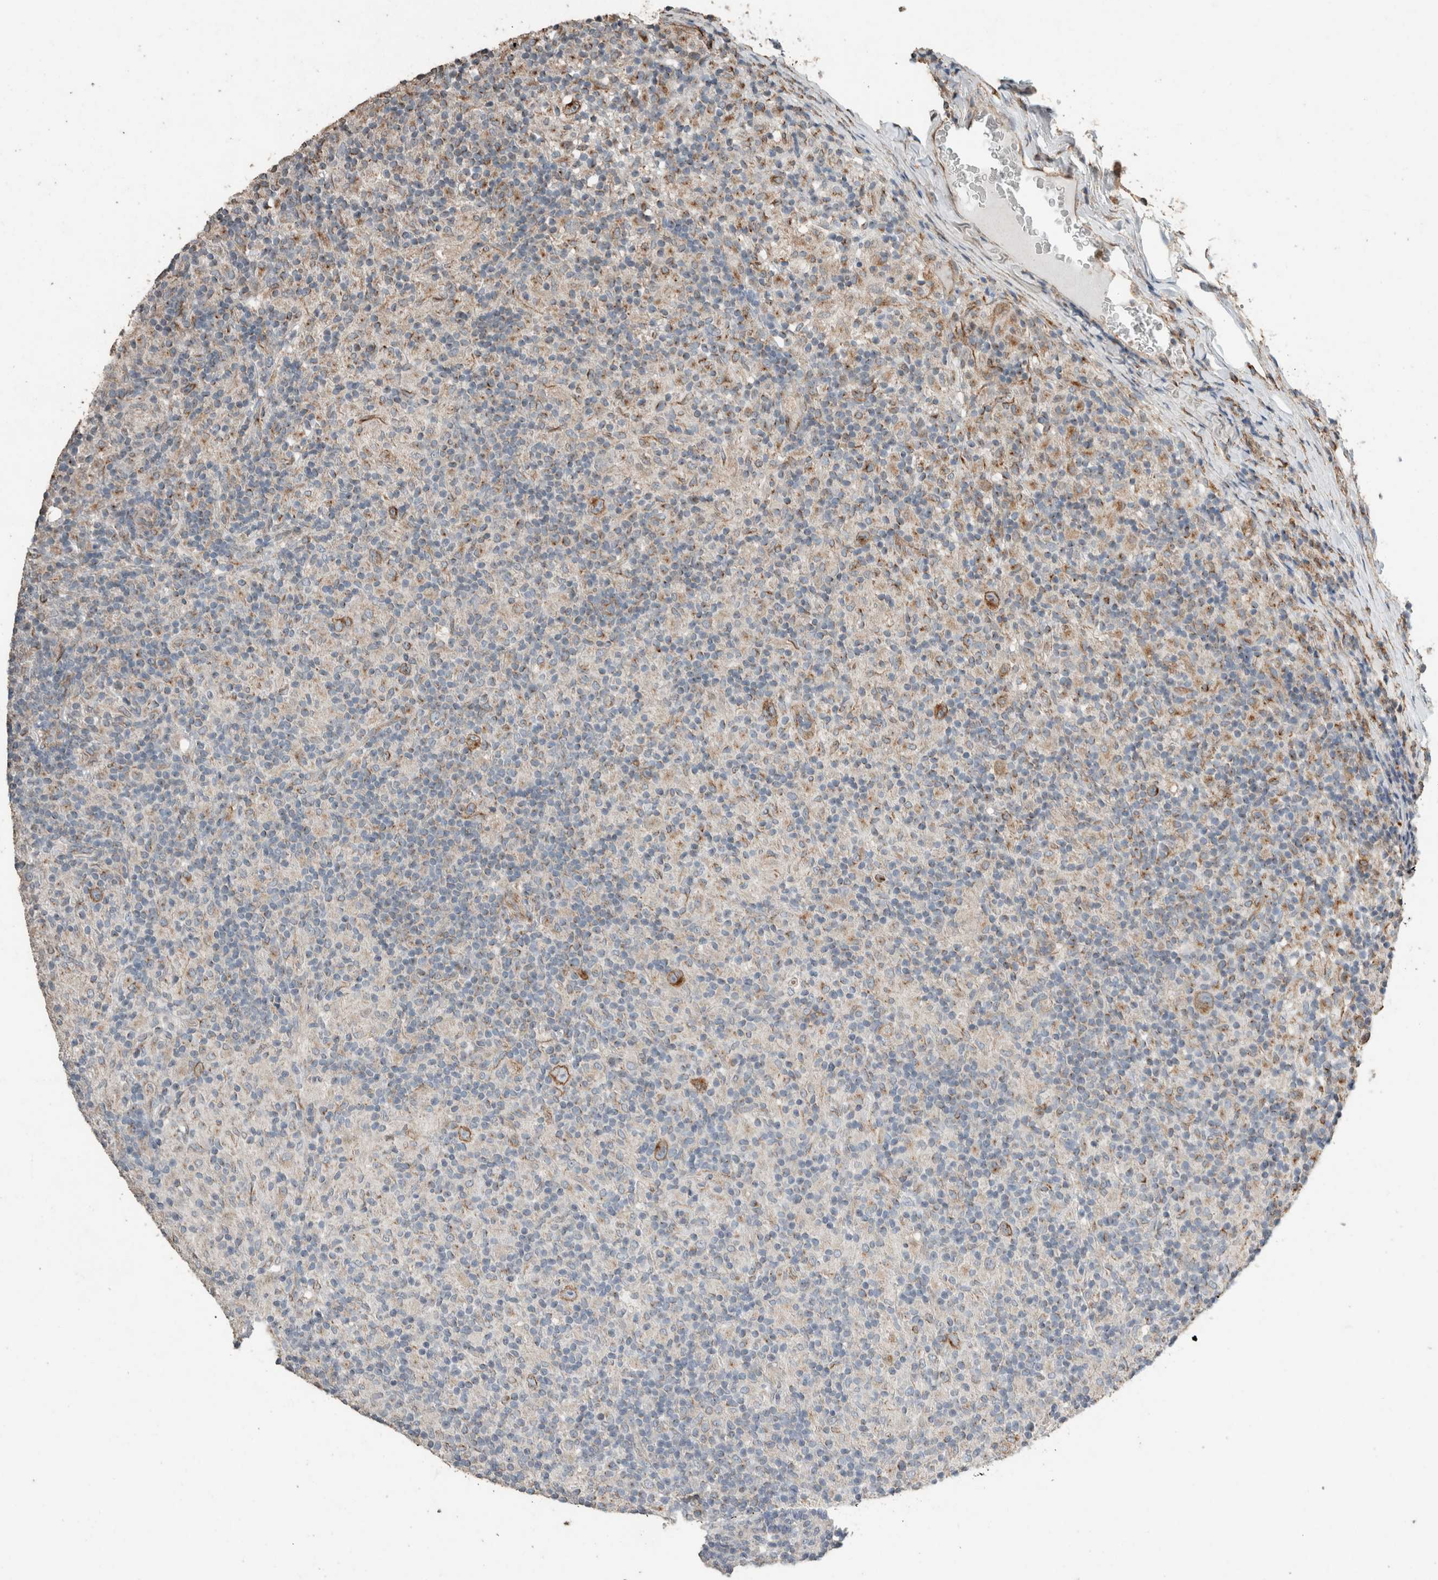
{"staining": {"intensity": "moderate", "quantity": ">75%", "location": "cytoplasmic/membranous"}, "tissue": "lymphoma", "cell_type": "Tumor cells", "image_type": "cancer", "snomed": [{"axis": "morphology", "description": "Hodgkin's disease, NOS"}, {"axis": "topography", "description": "Lymph node"}], "caption": "Immunohistochemistry of Hodgkin's disease displays medium levels of moderate cytoplasmic/membranous expression in approximately >75% of tumor cells.", "gene": "ACVR2B", "patient": {"sex": "male", "age": 70}}